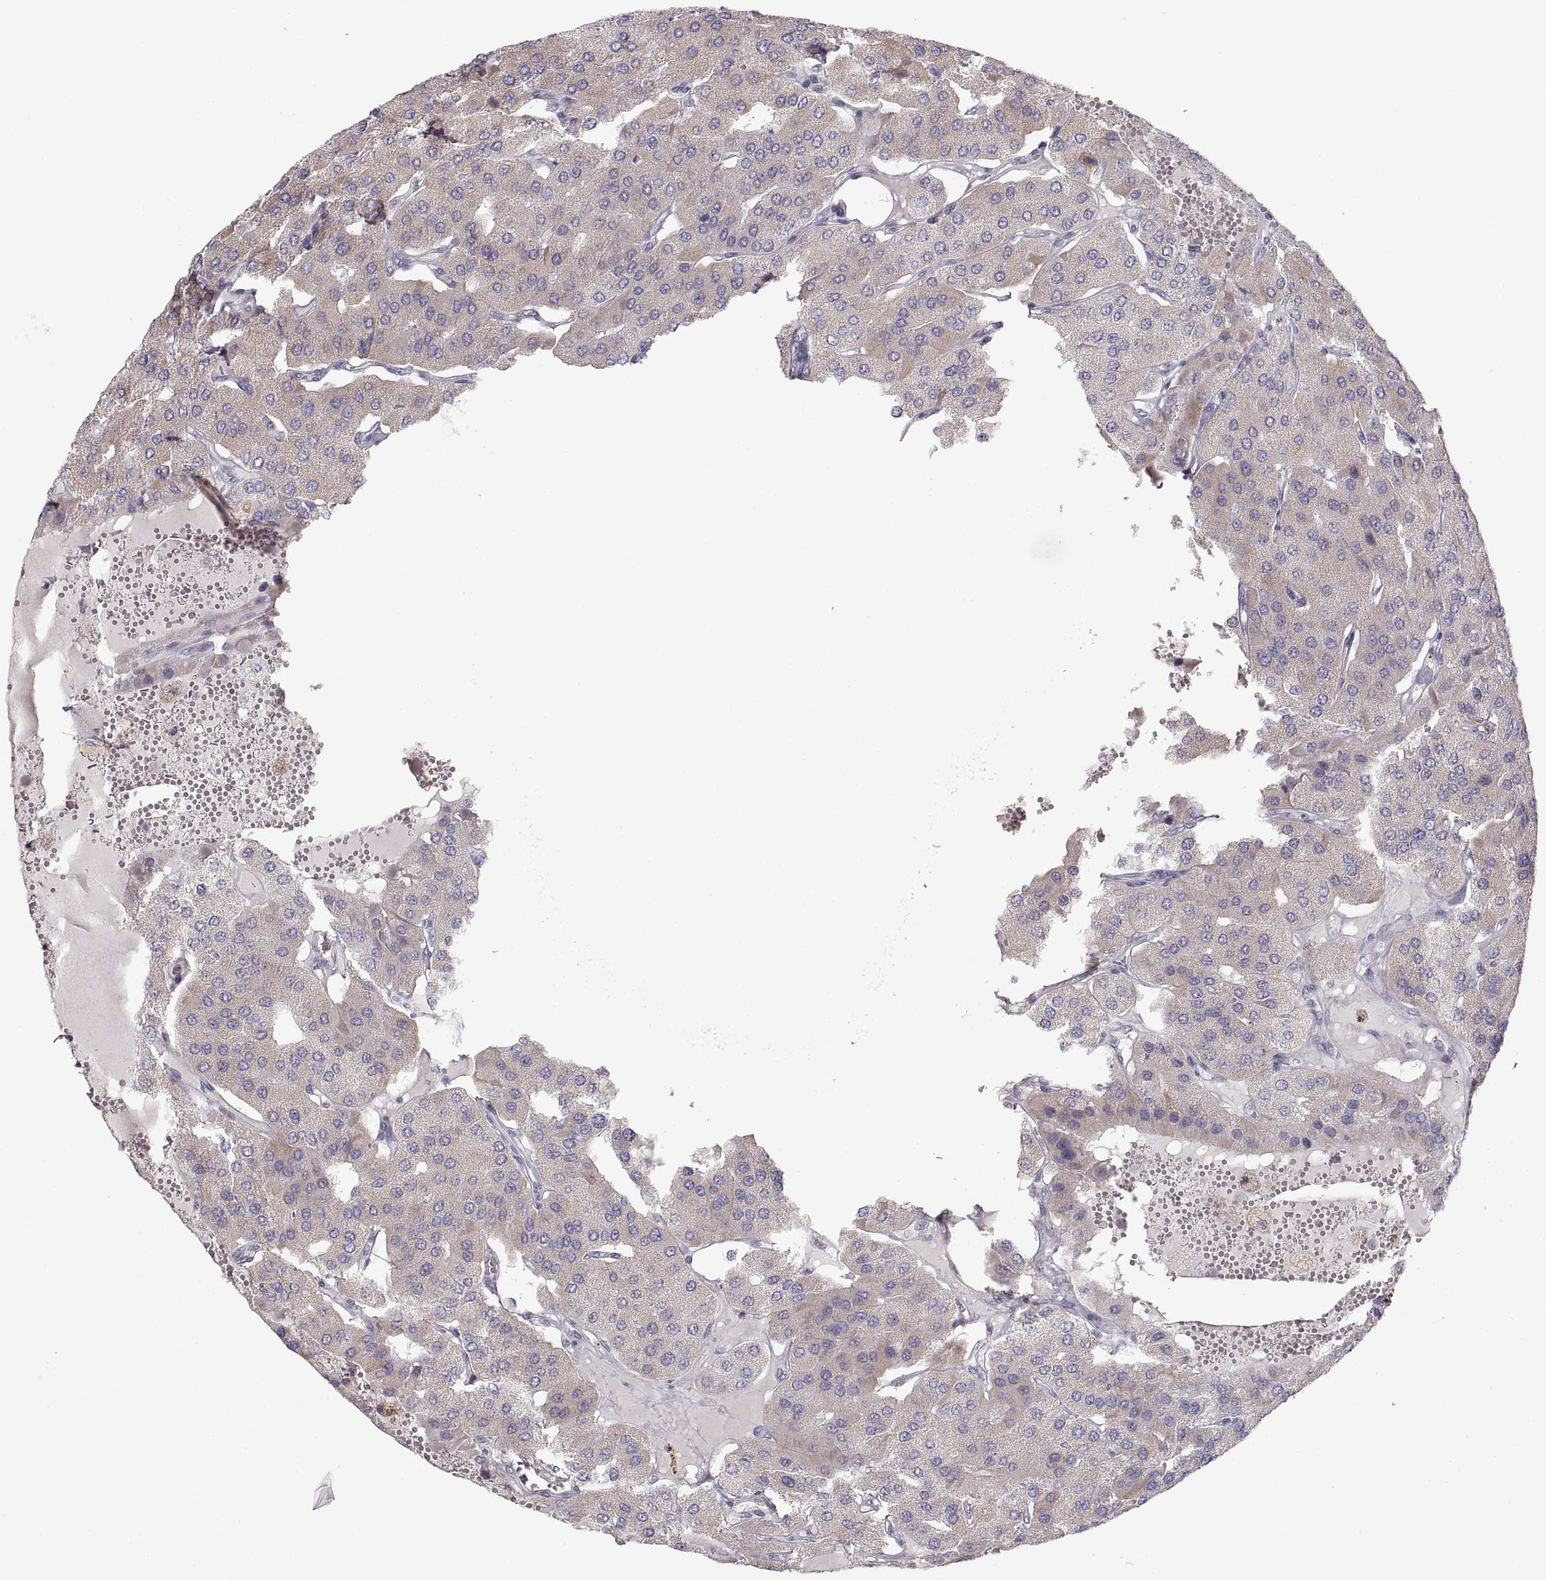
{"staining": {"intensity": "negative", "quantity": "none", "location": "none"}, "tissue": "parathyroid gland", "cell_type": "Glandular cells", "image_type": "normal", "snomed": [{"axis": "morphology", "description": "Normal tissue, NOS"}, {"axis": "morphology", "description": "Adenoma, NOS"}, {"axis": "topography", "description": "Parathyroid gland"}], "caption": "Photomicrograph shows no protein positivity in glandular cells of normal parathyroid gland.", "gene": "PCSK2", "patient": {"sex": "female", "age": 86}}